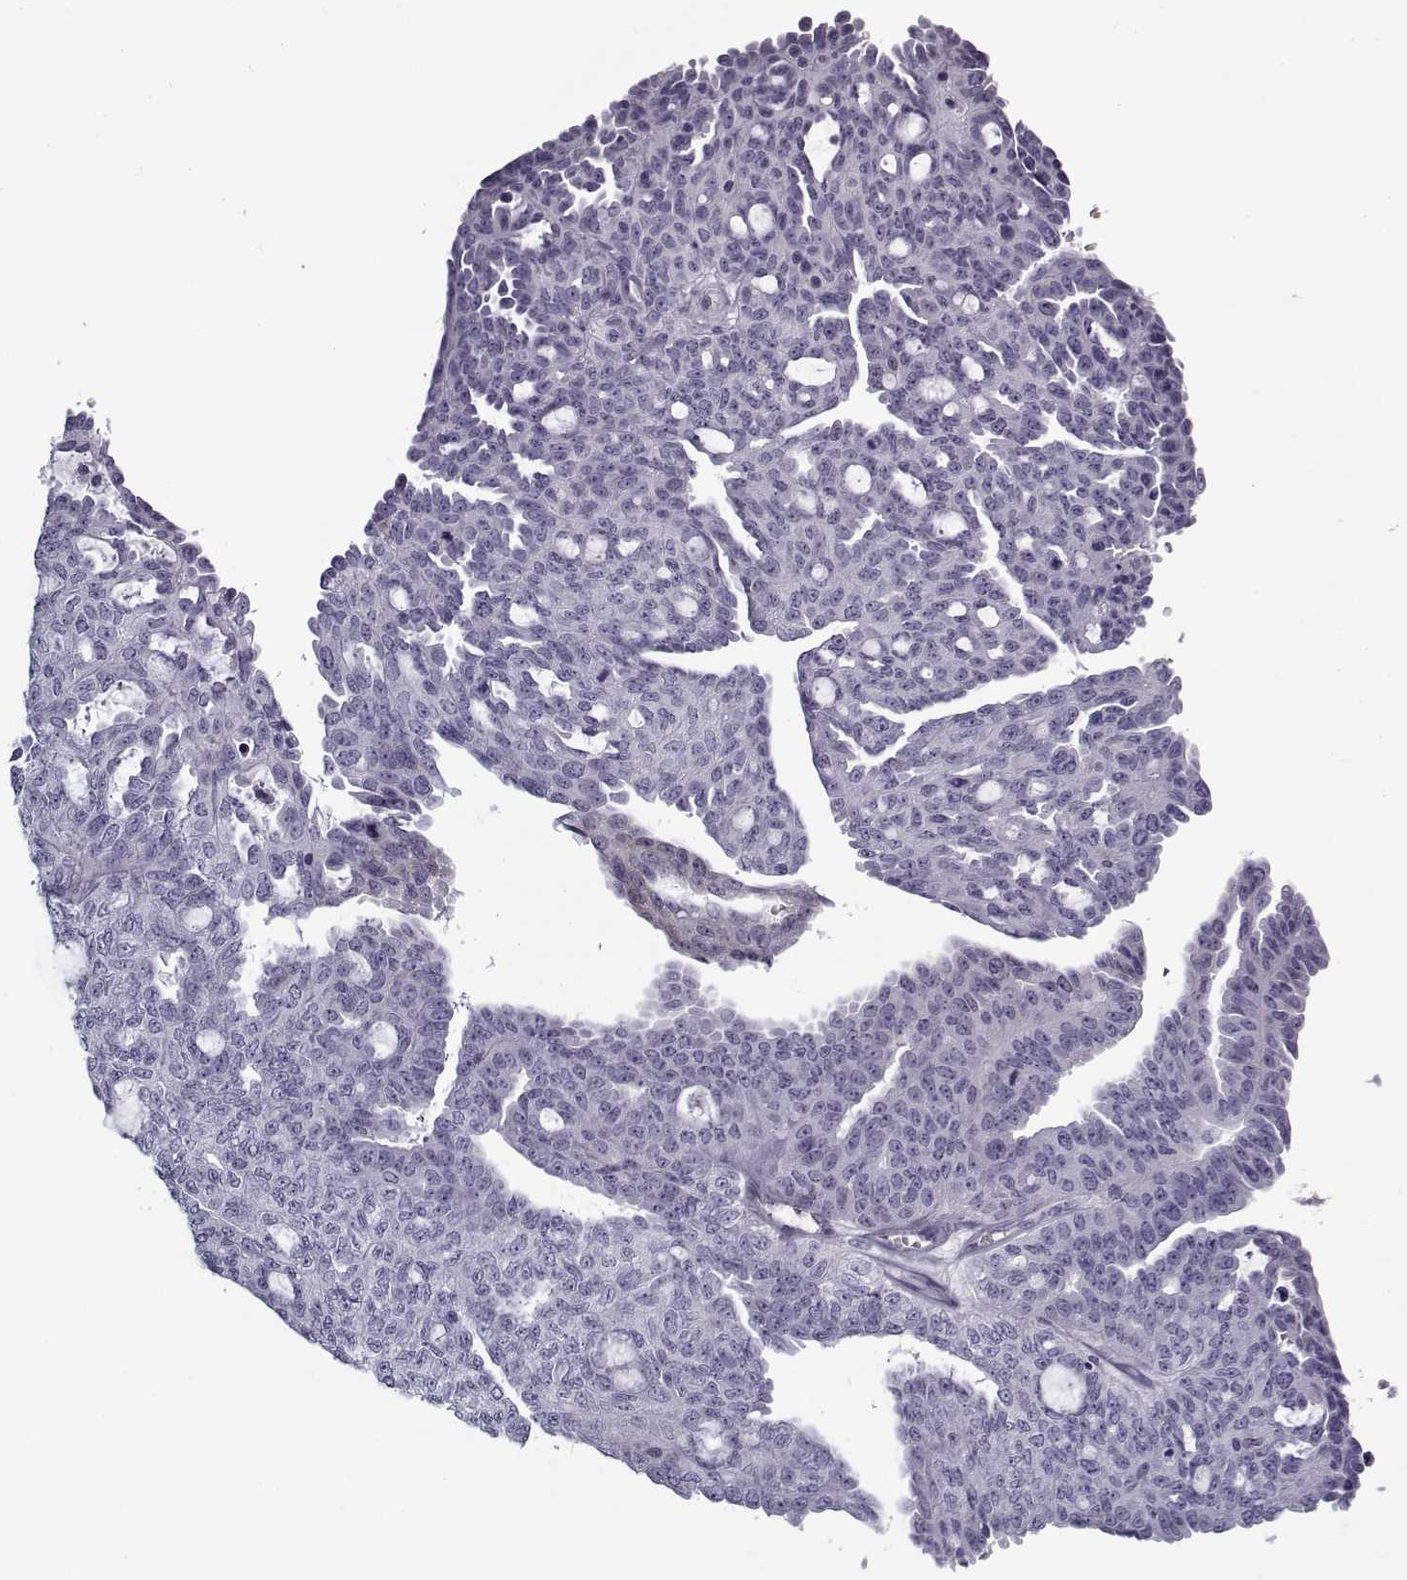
{"staining": {"intensity": "negative", "quantity": "none", "location": "none"}, "tissue": "ovarian cancer", "cell_type": "Tumor cells", "image_type": "cancer", "snomed": [{"axis": "morphology", "description": "Cystadenocarcinoma, serous, NOS"}, {"axis": "topography", "description": "Ovary"}], "caption": "Image shows no protein positivity in tumor cells of ovarian serous cystadenocarcinoma tissue.", "gene": "SNCA", "patient": {"sex": "female", "age": 71}}